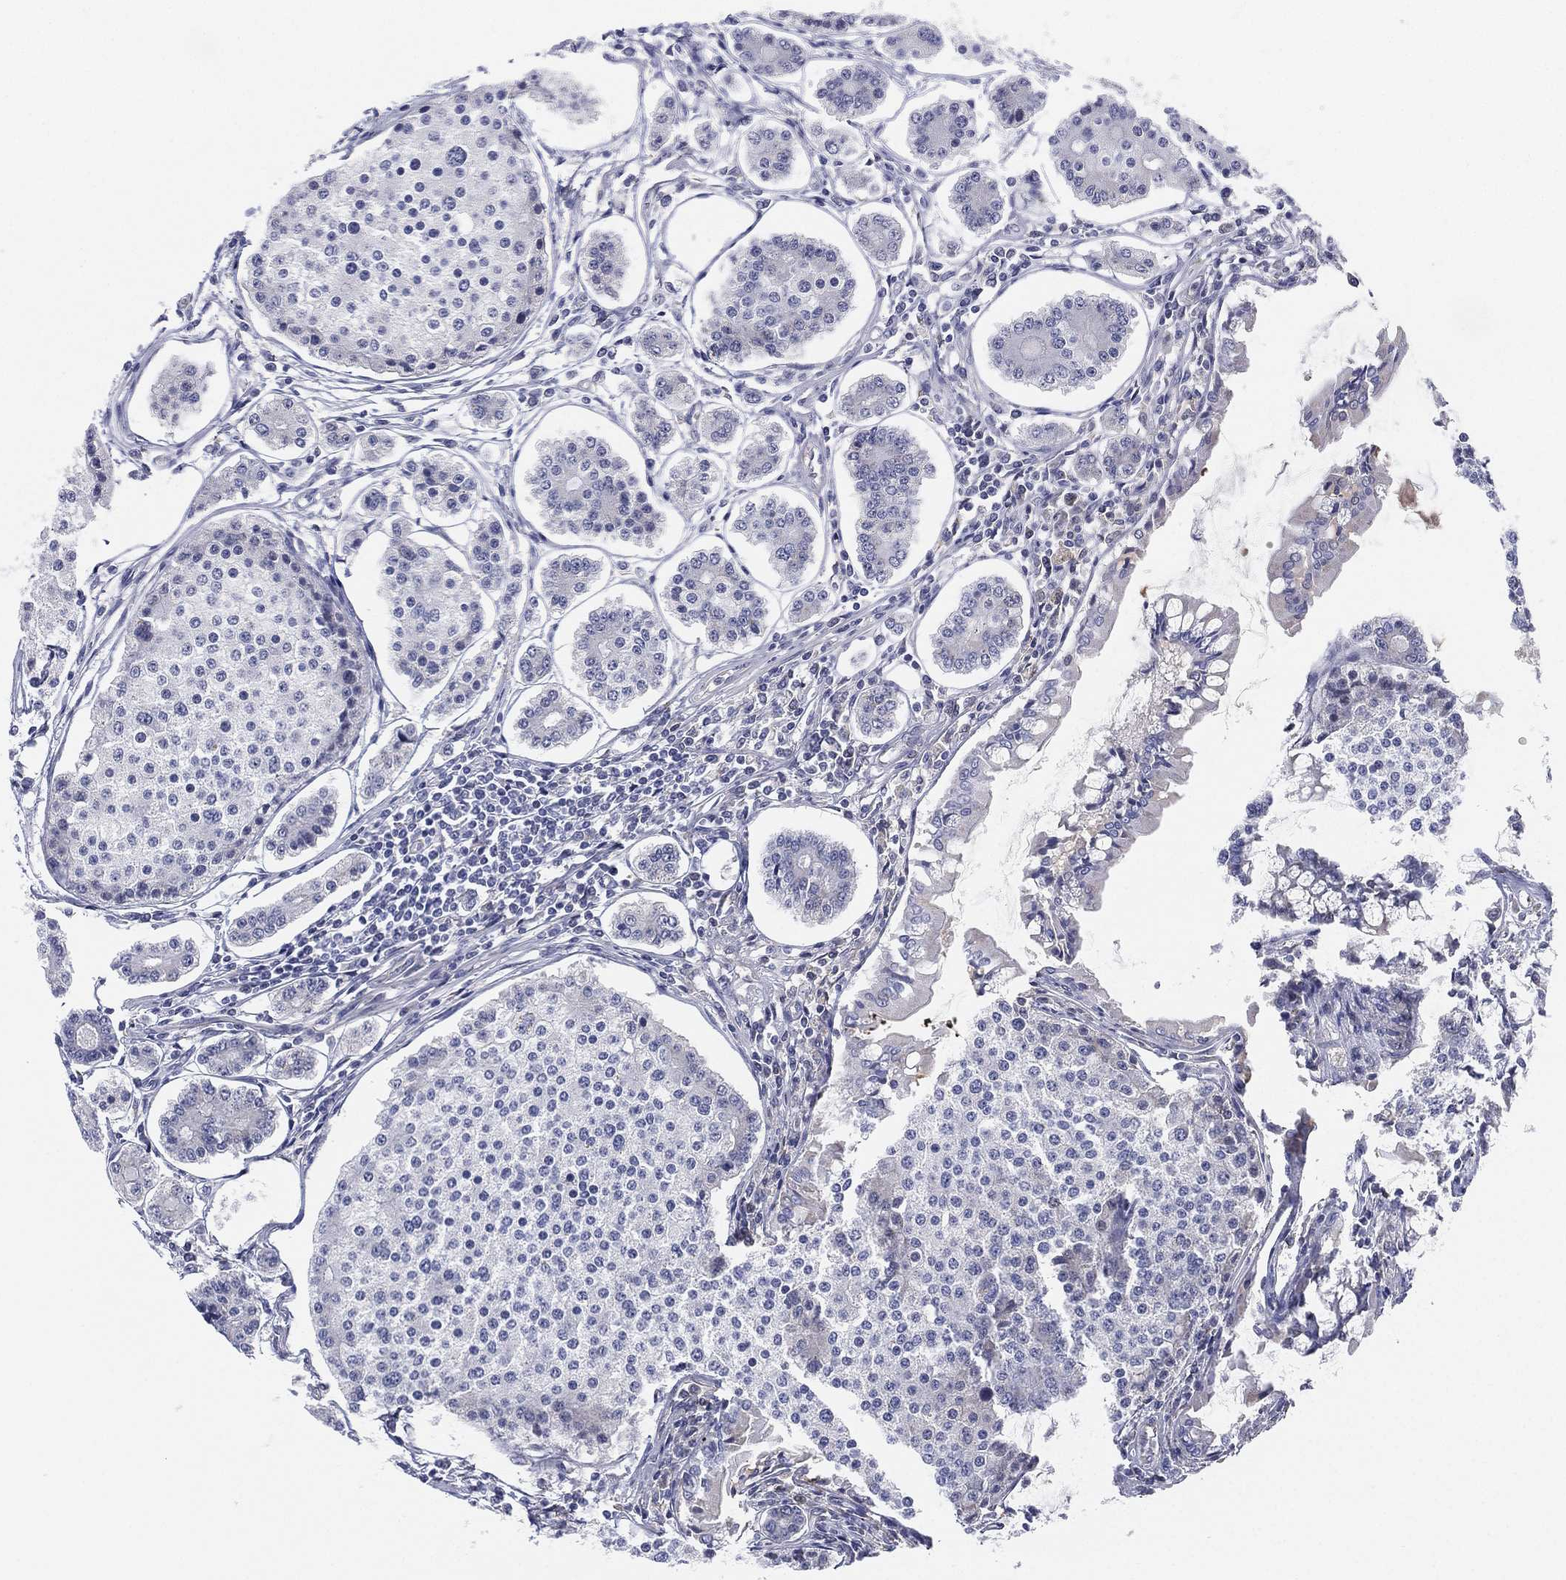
{"staining": {"intensity": "negative", "quantity": "none", "location": "none"}, "tissue": "carcinoid", "cell_type": "Tumor cells", "image_type": "cancer", "snomed": [{"axis": "morphology", "description": "Carcinoid, malignant, NOS"}, {"axis": "topography", "description": "Small intestine"}], "caption": "Immunohistochemistry (IHC) photomicrograph of human carcinoid (malignant) stained for a protein (brown), which exhibits no staining in tumor cells. (DAB immunohistochemistry (IHC), high magnification).", "gene": "MLF1", "patient": {"sex": "female", "age": 65}}